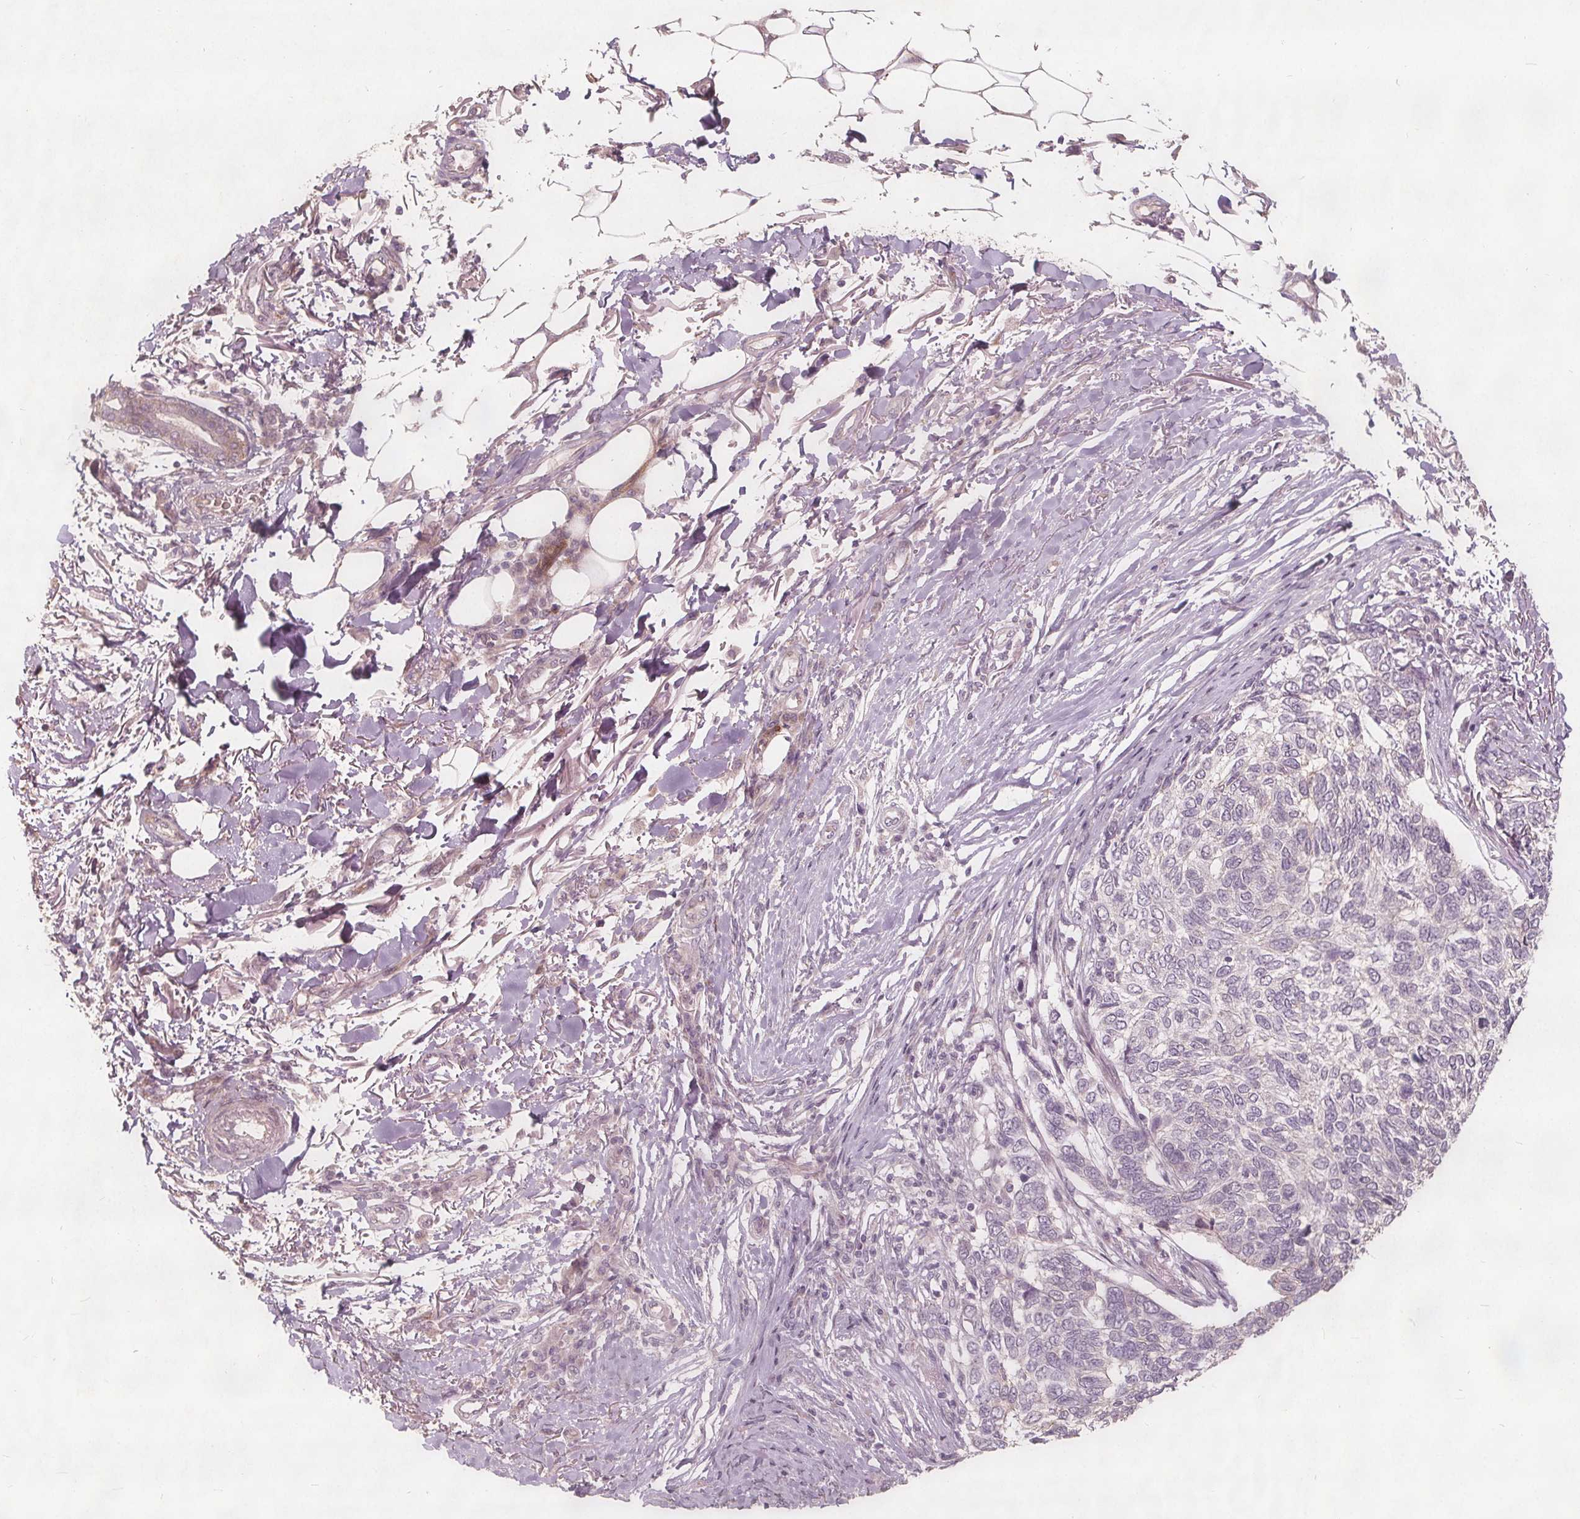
{"staining": {"intensity": "negative", "quantity": "none", "location": "none"}, "tissue": "skin cancer", "cell_type": "Tumor cells", "image_type": "cancer", "snomed": [{"axis": "morphology", "description": "Basal cell carcinoma"}, {"axis": "topography", "description": "Skin"}], "caption": "Human skin cancer stained for a protein using IHC displays no expression in tumor cells.", "gene": "PTPRT", "patient": {"sex": "female", "age": 65}}